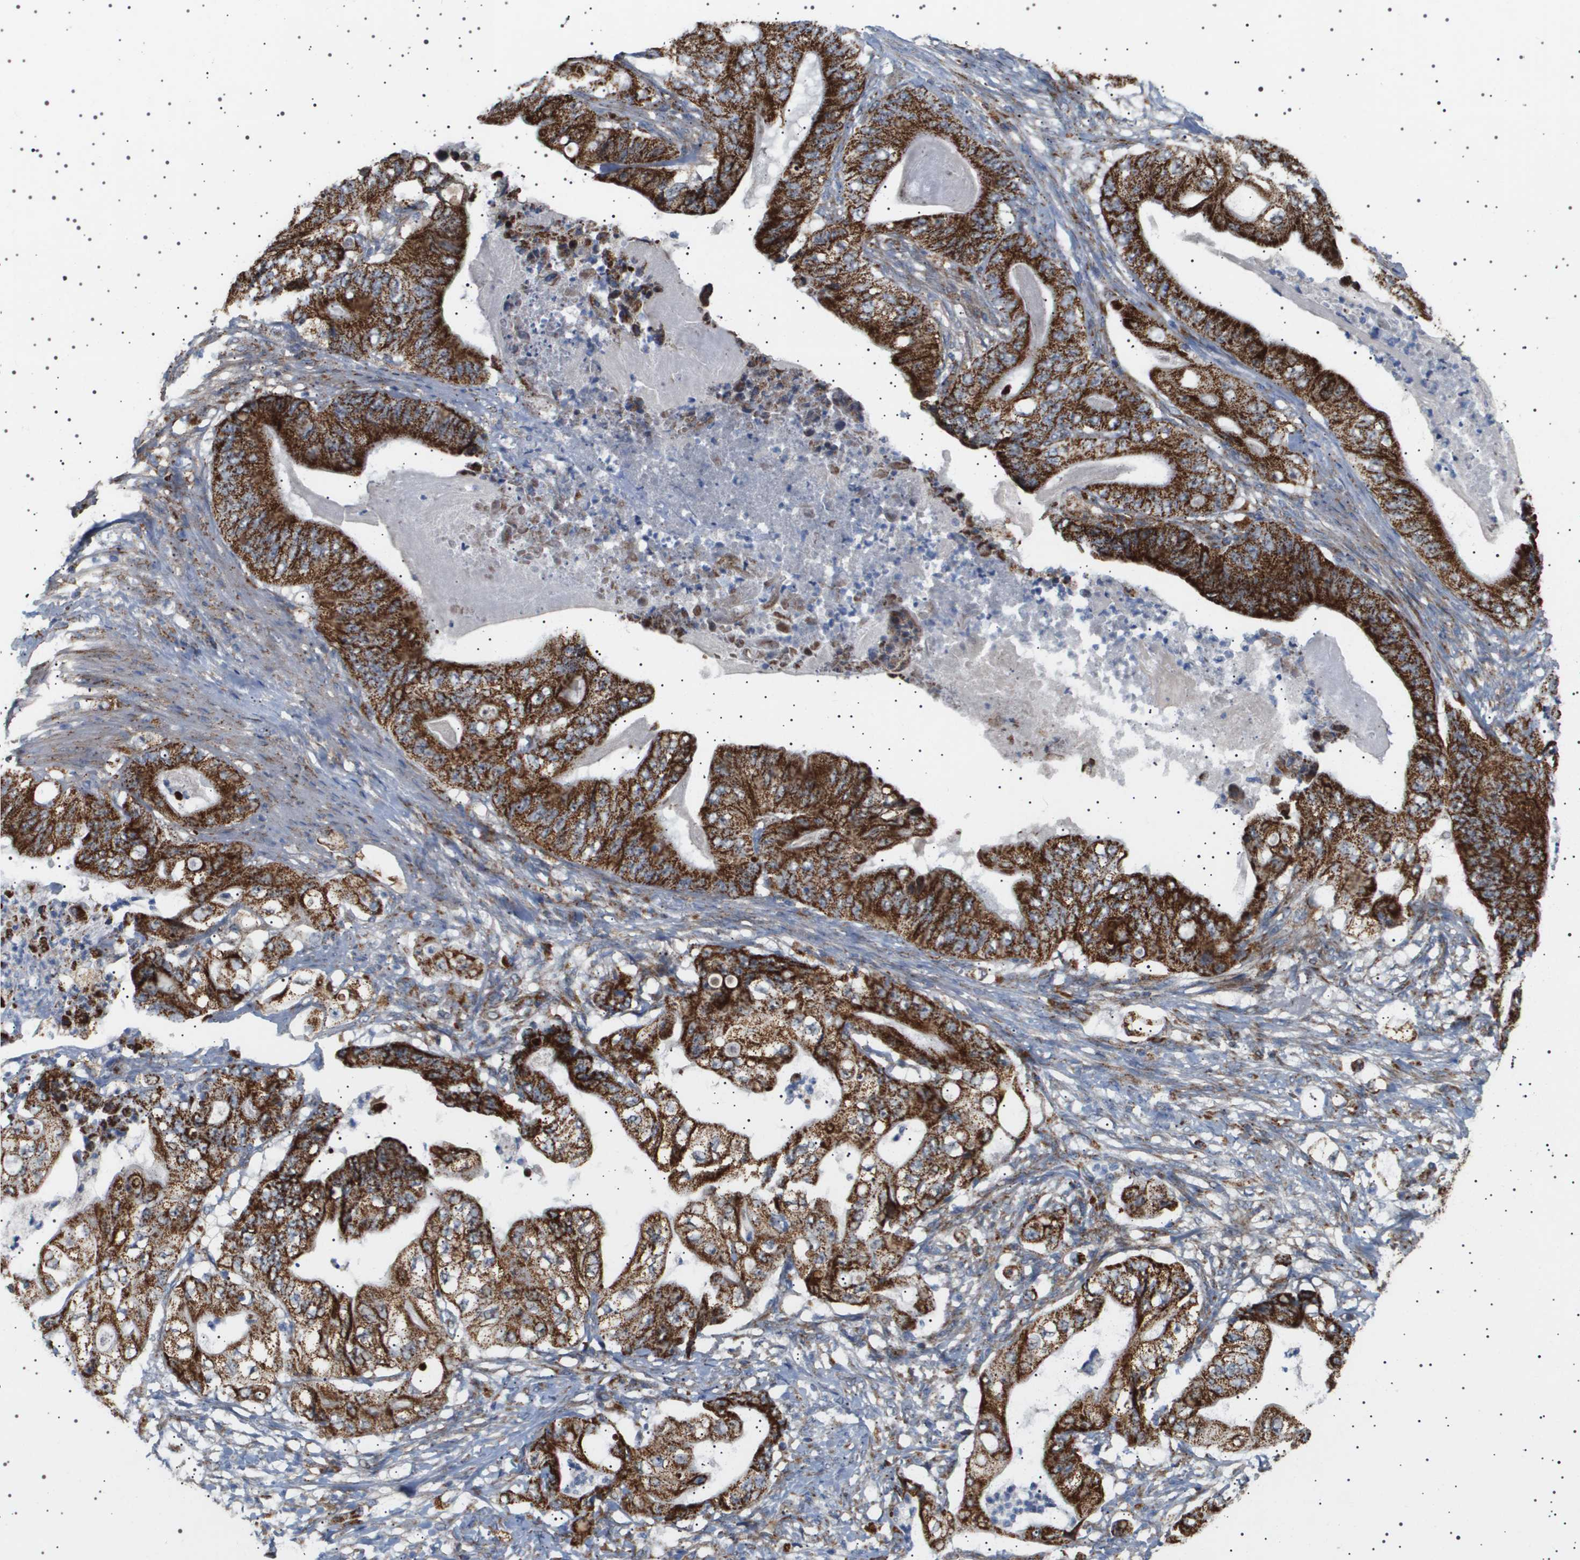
{"staining": {"intensity": "strong", "quantity": ">75%", "location": "cytoplasmic/membranous"}, "tissue": "stomach cancer", "cell_type": "Tumor cells", "image_type": "cancer", "snomed": [{"axis": "morphology", "description": "Adenocarcinoma, NOS"}, {"axis": "topography", "description": "Stomach"}], "caption": "Stomach adenocarcinoma stained with DAB (3,3'-diaminobenzidine) IHC displays high levels of strong cytoplasmic/membranous positivity in approximately >75% of tumor cells.", "gene": "UBXN8", "patient": {"sex": "female", "age": 73}}